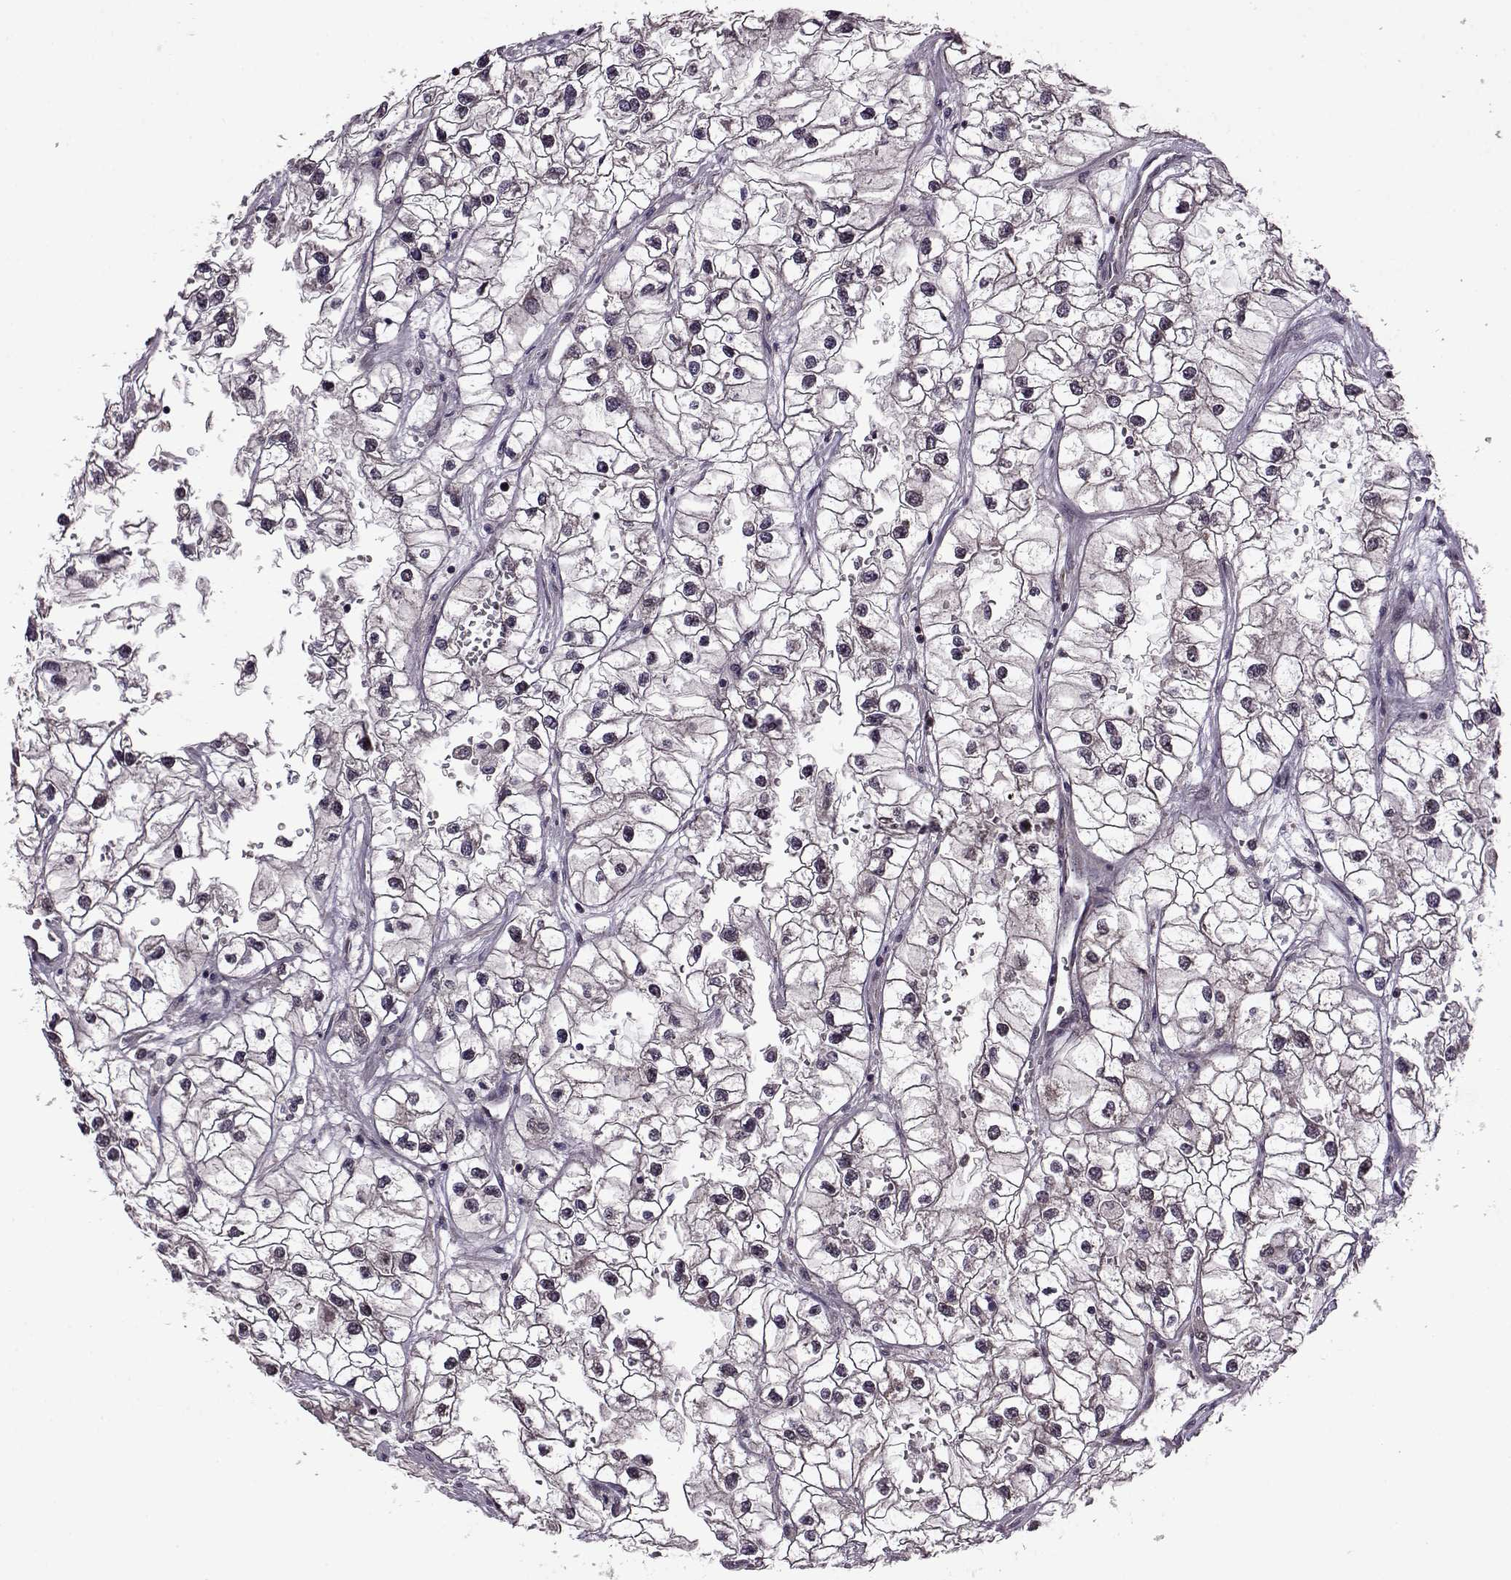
{"staining": {"intensity": "negative", "quantity": "none", "location": "none"}, "tissue": "renal cancer", "cell_type": "Tumor cells", "image_type": "cancer", "snomed": [{"axis": "morphology", "description": "Adenocarcinoma, NOS"}, {"axis": "topography", "description": "Kidney"}], "caption": "A histopathology image of adenocarcinoma (renal) stained for a protein displays no brown staining in tumor cells.", "gene": "URI1", "patient": {"sex": "male", "age": 59}}